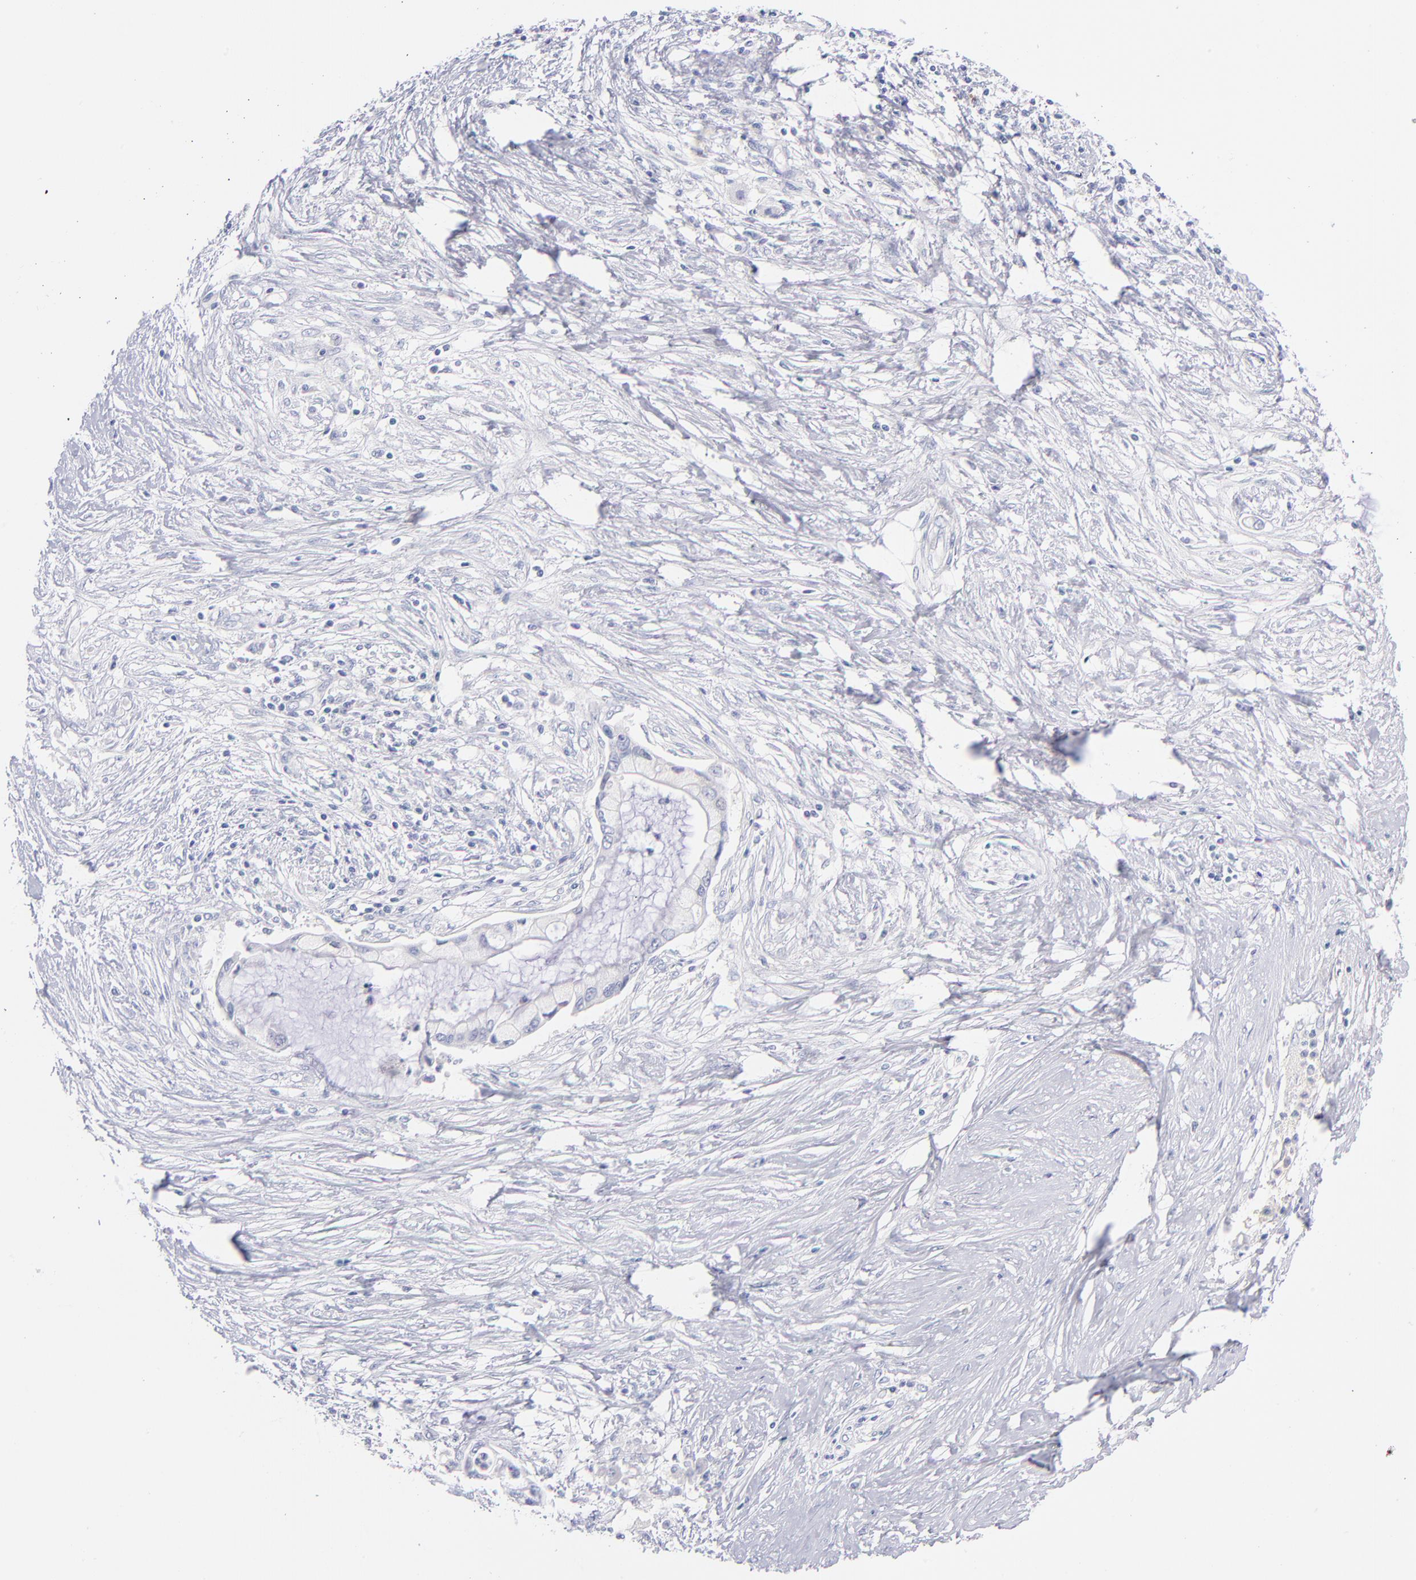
{"staining": {"intensity": "negative", "quantity": "none", "location": "none"}, "tissue": "pancreatic cancer", "cell_type": "Tumor cells", "image_type": "cancer", "snomed": [{"axis": "morphology", "description": "Adenocarcinoma, NOS"}, {"axis": "topography", "description": "Pancreas"}], "caption": "Immunohistochemical staining of human pancreatic cancer displays no significant expression in tumor cells.", "gene": "HP", "patient": {"sex": "female", "age": 59}}